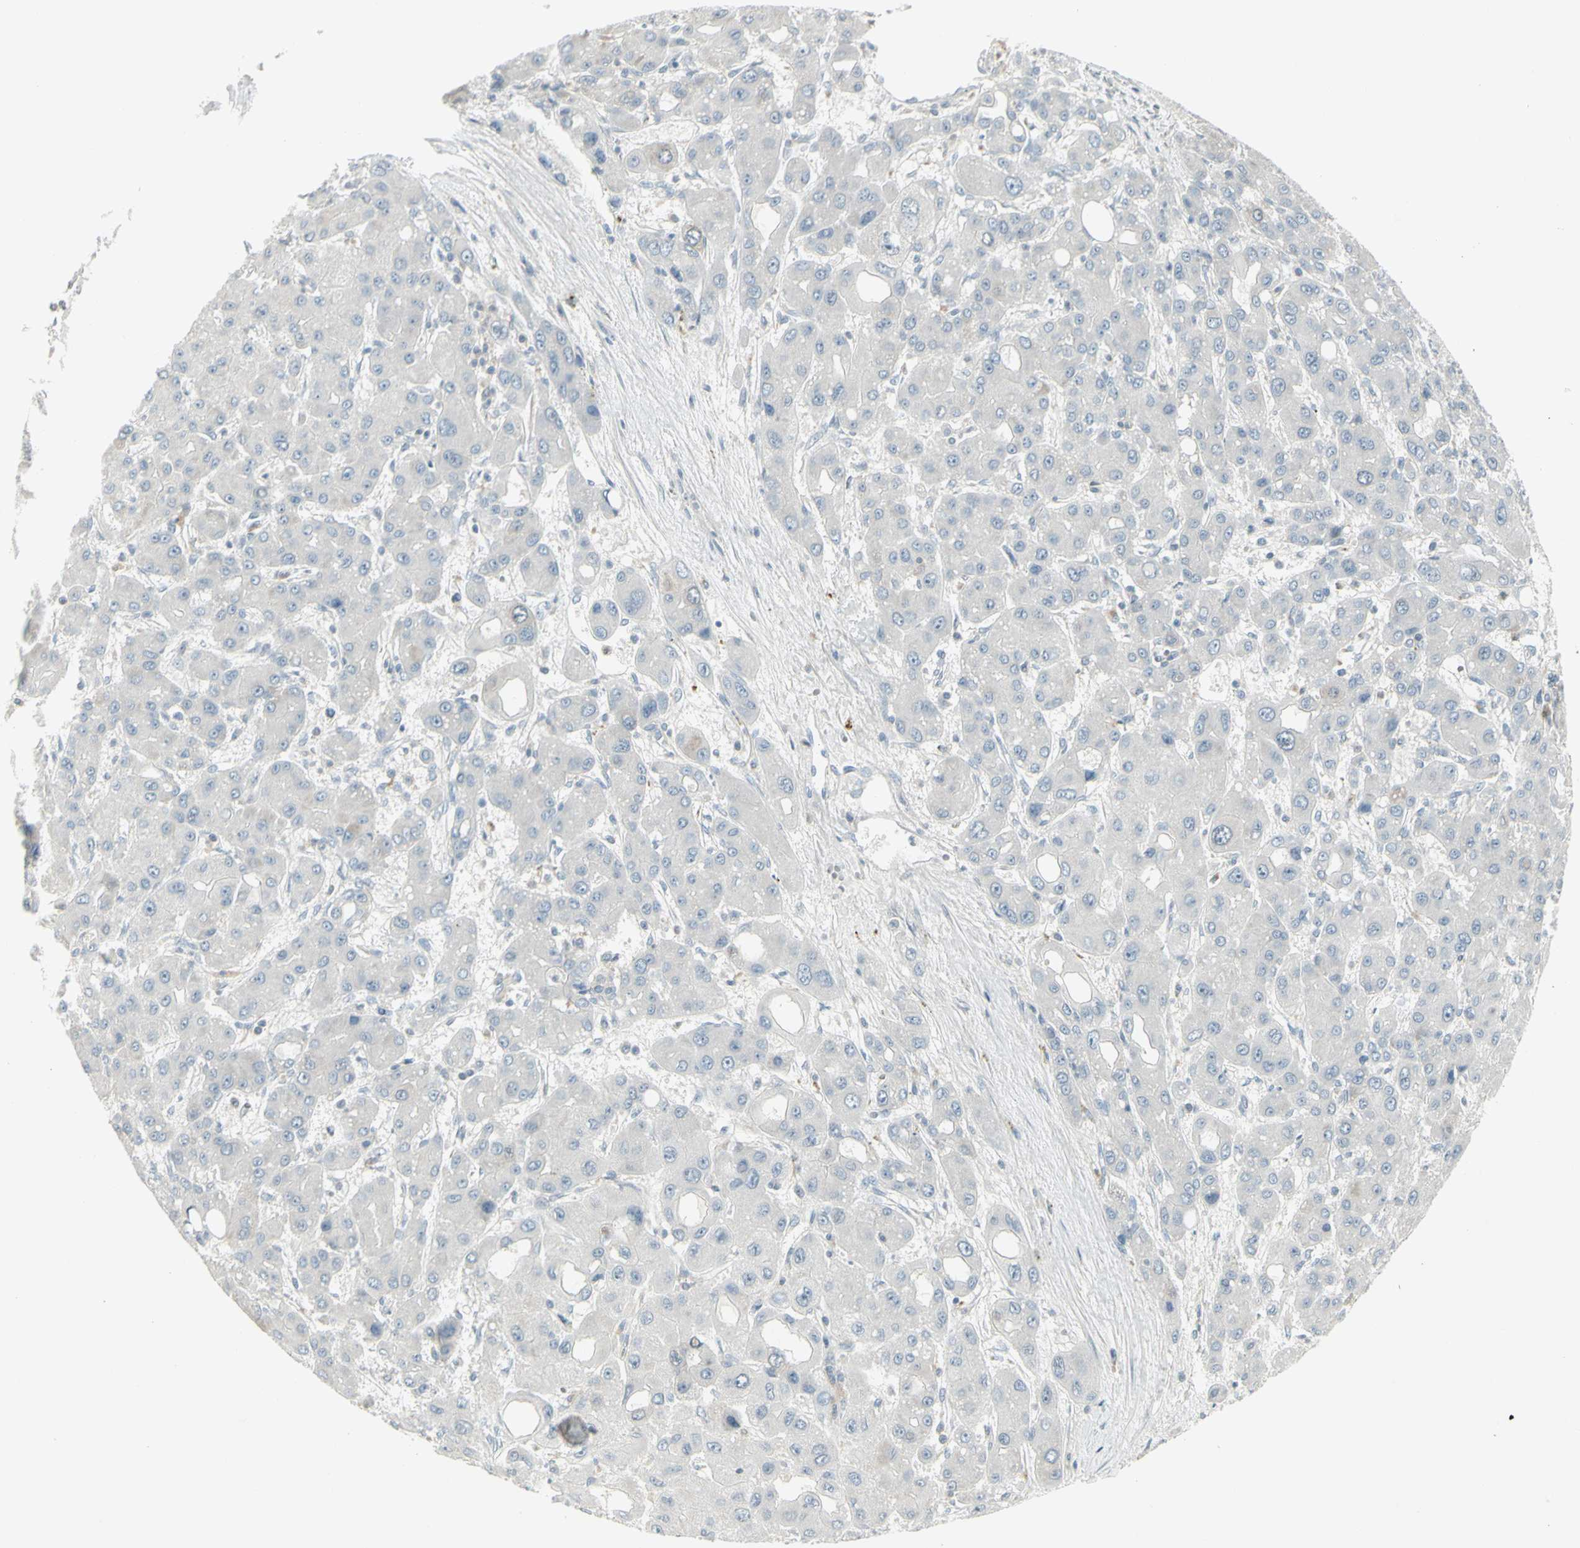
{"staining": {"intensity": "negative", "quantity": "none", "location": "none"}, "tissue": "liver cancer", "cell_type": "Tumor cells", "image_type": "cancer", "snomed": [{"axis": "morphology", "description": "Carcinoma, Hepatocellular, NOS"}, {"axis": "topography", "description": "Liver"}], "caption": "This photomicrograph is of liver cancer stained with immunohistochemistry to label a protein in brown with the nuclei are counter-stained blue. There is no expression in tumor cells. (DAB (3,3'-diaminobenzidine) immunohistochemistry (IHC) visualized using brightfield microscopy, high magnification).", "gene": "CCNB2", "patient": {"sex": "male", "age": 55}}